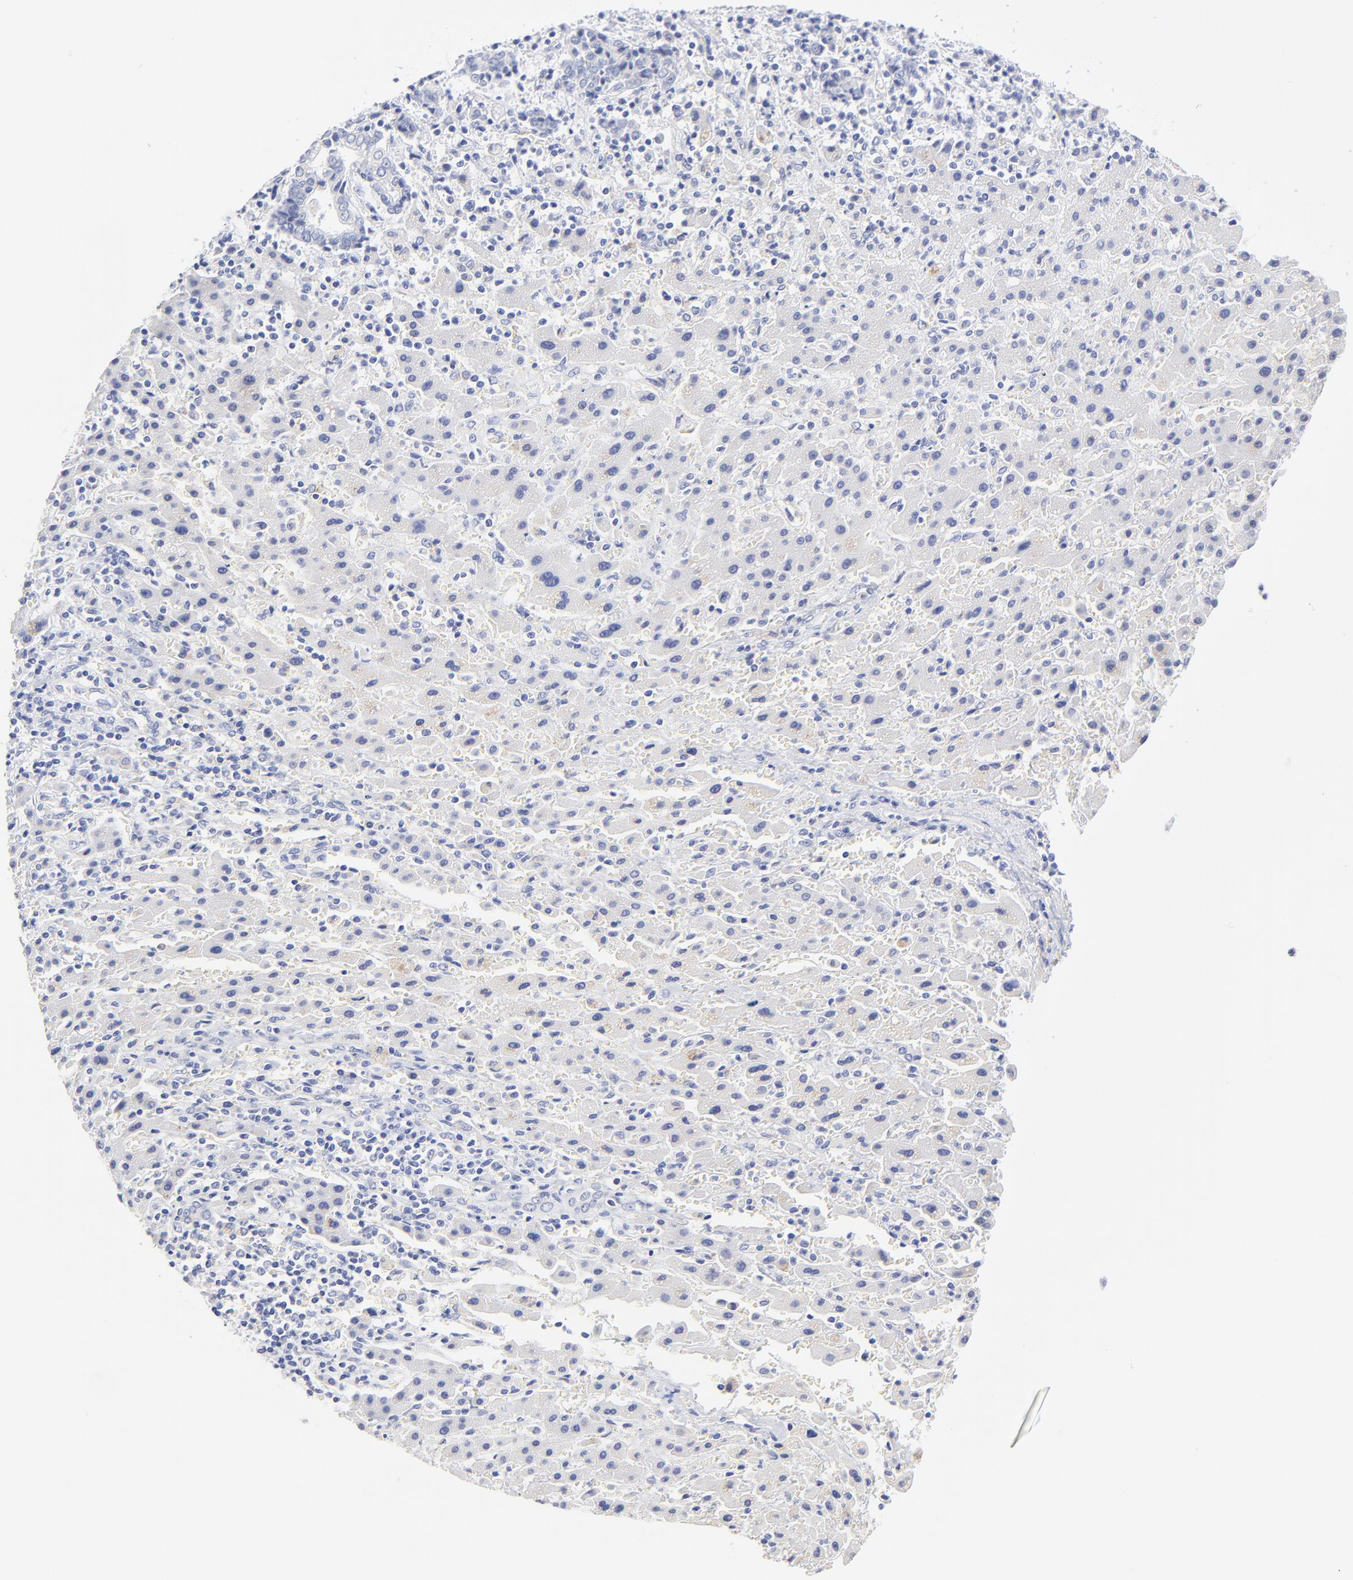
{"staining": {"intensity": "negative", "quantity": "none", "location": "none"}, "tissue": "liver cancer", "cell_type": "Tumor cells", "image_type": "cancer", "snomed": [{"axis": "morphology", "description": "Cholangiocarcinoma"}, {"axis": "topography", "description": "Liver"}], "caption": "There is no significant staining in tumor cells of liver cancer.", "gene": "SULT4A1", "patient": {"sex": "male", "age": 57}}